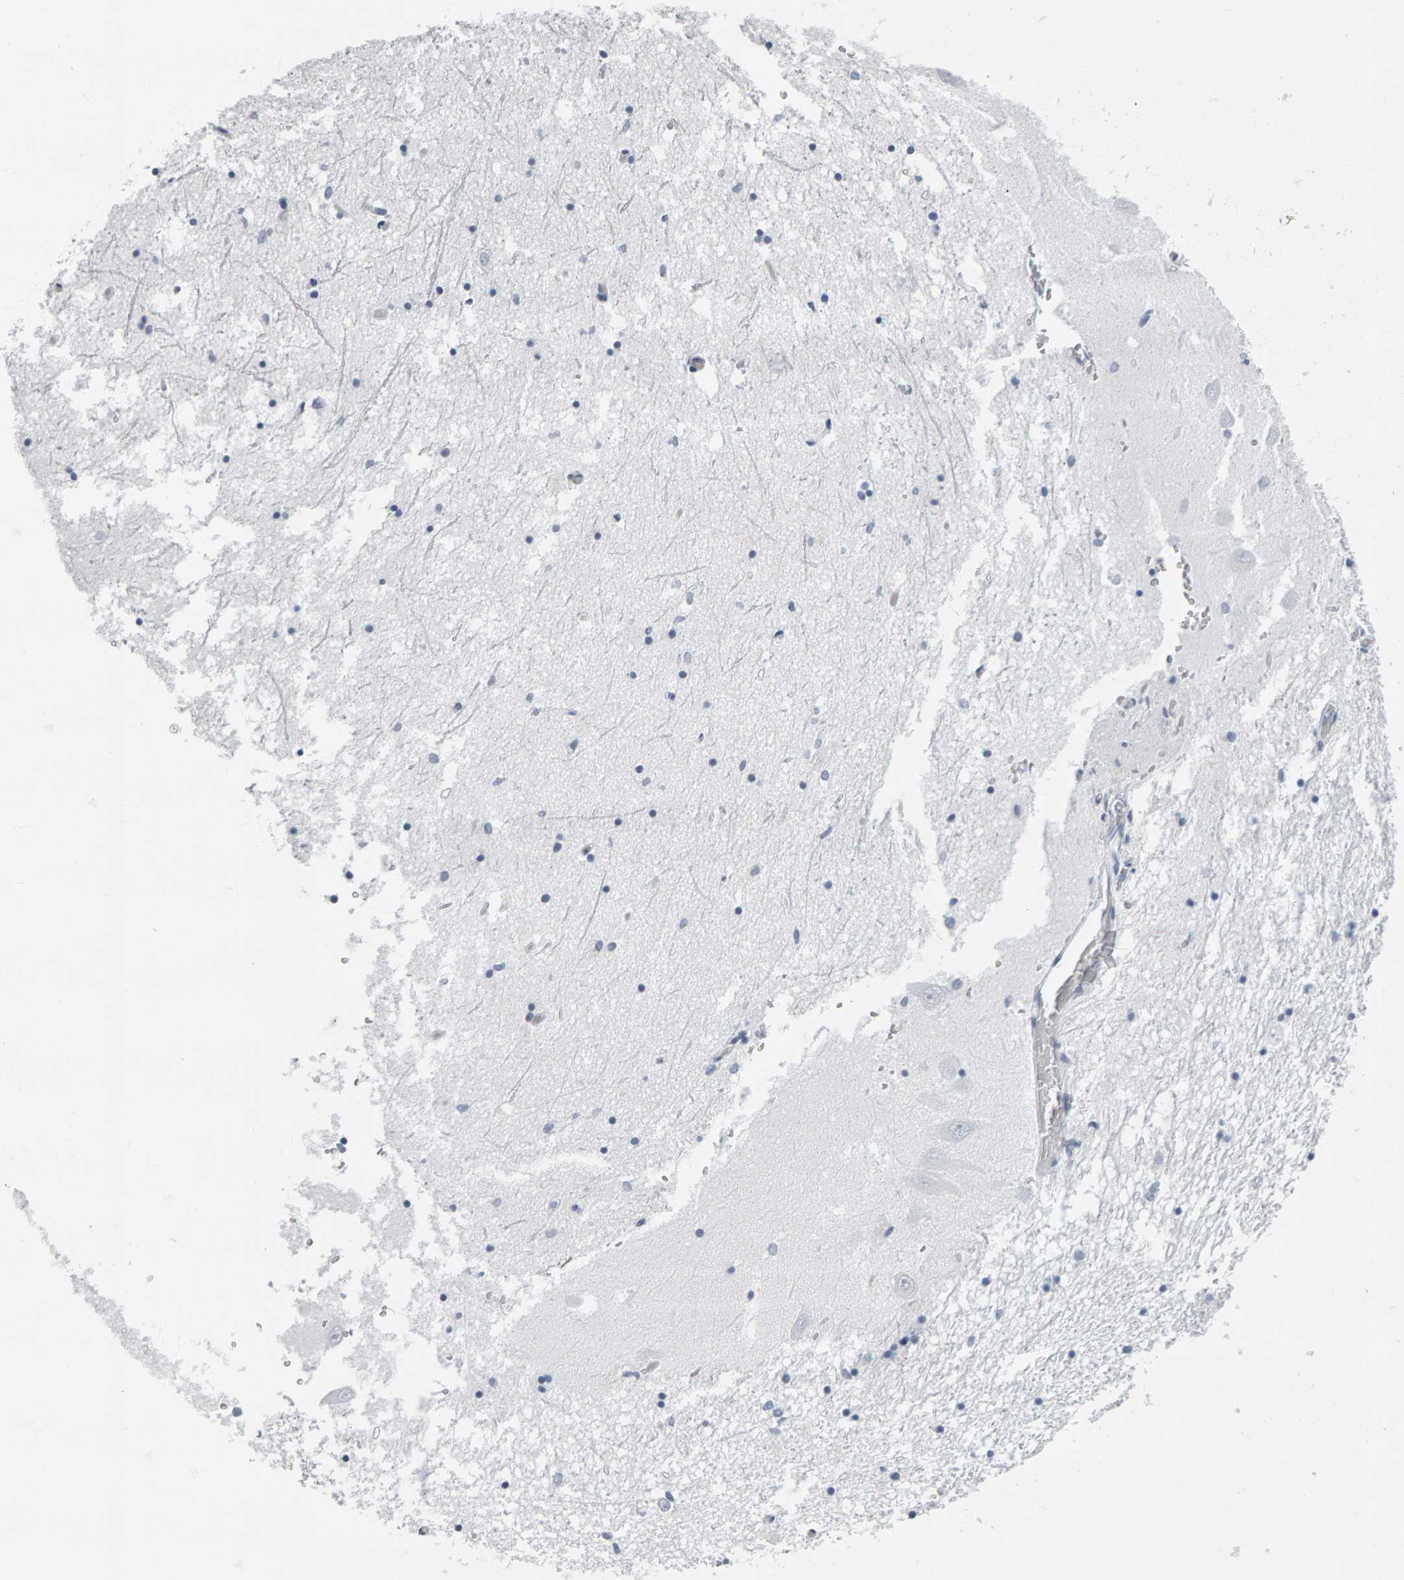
{"staining": {"intensity": "negative", "quantity": "none", "location": "none"}, "tissue": "hippocampus", "cell_type": "Glial cells", "image_type": "normal", "snomed": [{"axis": "morphology", "description": "Normal tissue, NOS"}, {"axis": "topography", "description": "Hippocampus"}], "caption": "DAB immunohistochemical staining of benign human hippocampus exhibits no significant expression in glial cells.", "gene": "SPACA3", "patient": {"sex": "male", "age": 70}}